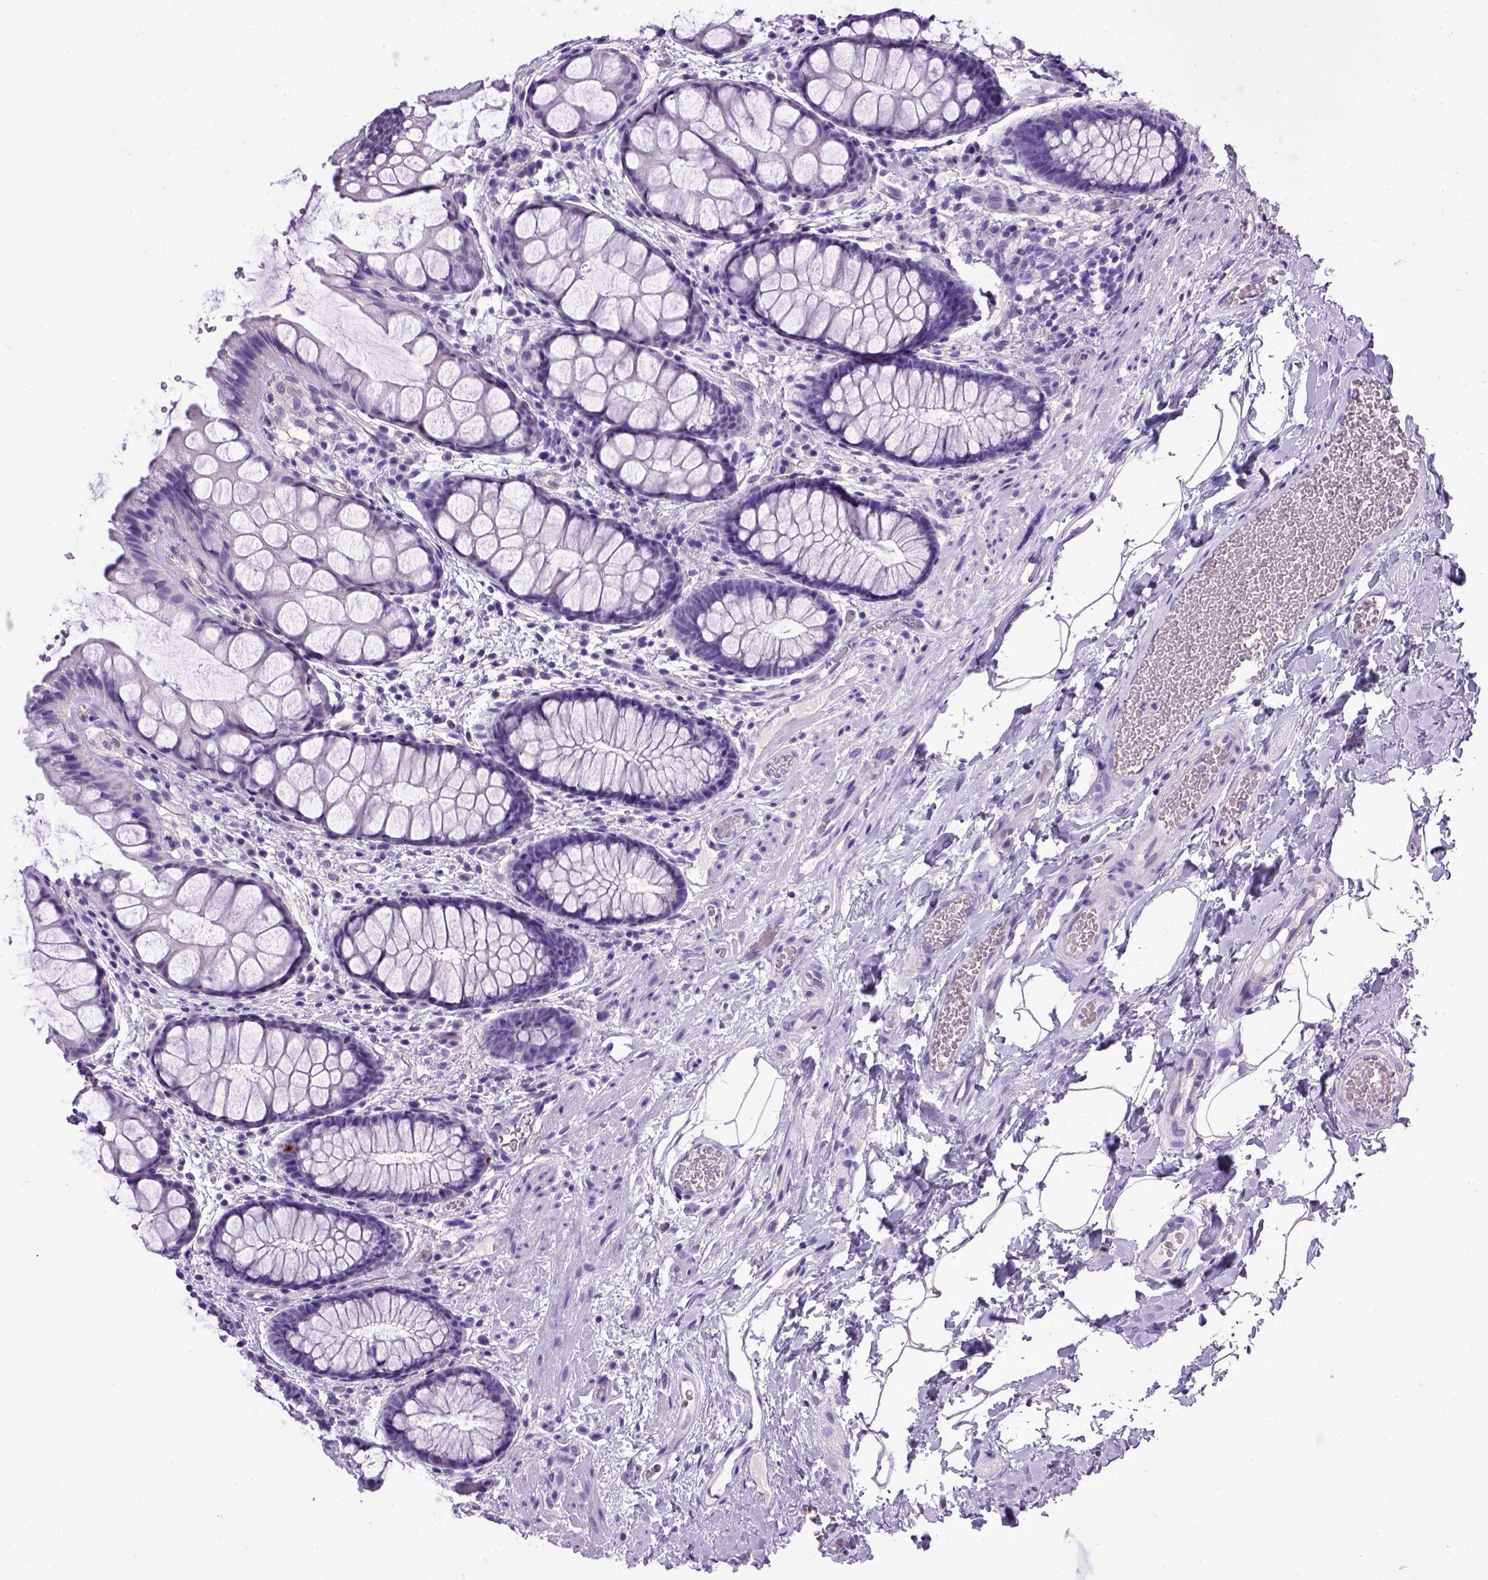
{"staining": {"intensity": "negative", "quantity": "none", "location": "none"}, "tissue": "rectum", "cell_type": "Glandular cells", "image_type": "normal", "snomed": [{"axis": "morphology", "description": "Normal tissue, NOS"}, {"axis": "topography", "description": "Rectum"}], "caption": "IHC micrograph of benign human rectum stained for a protein (brown), which shows no expression in glandular cells.", "gene": "ENG", "patient": {"sex": "female", "age": 62}}